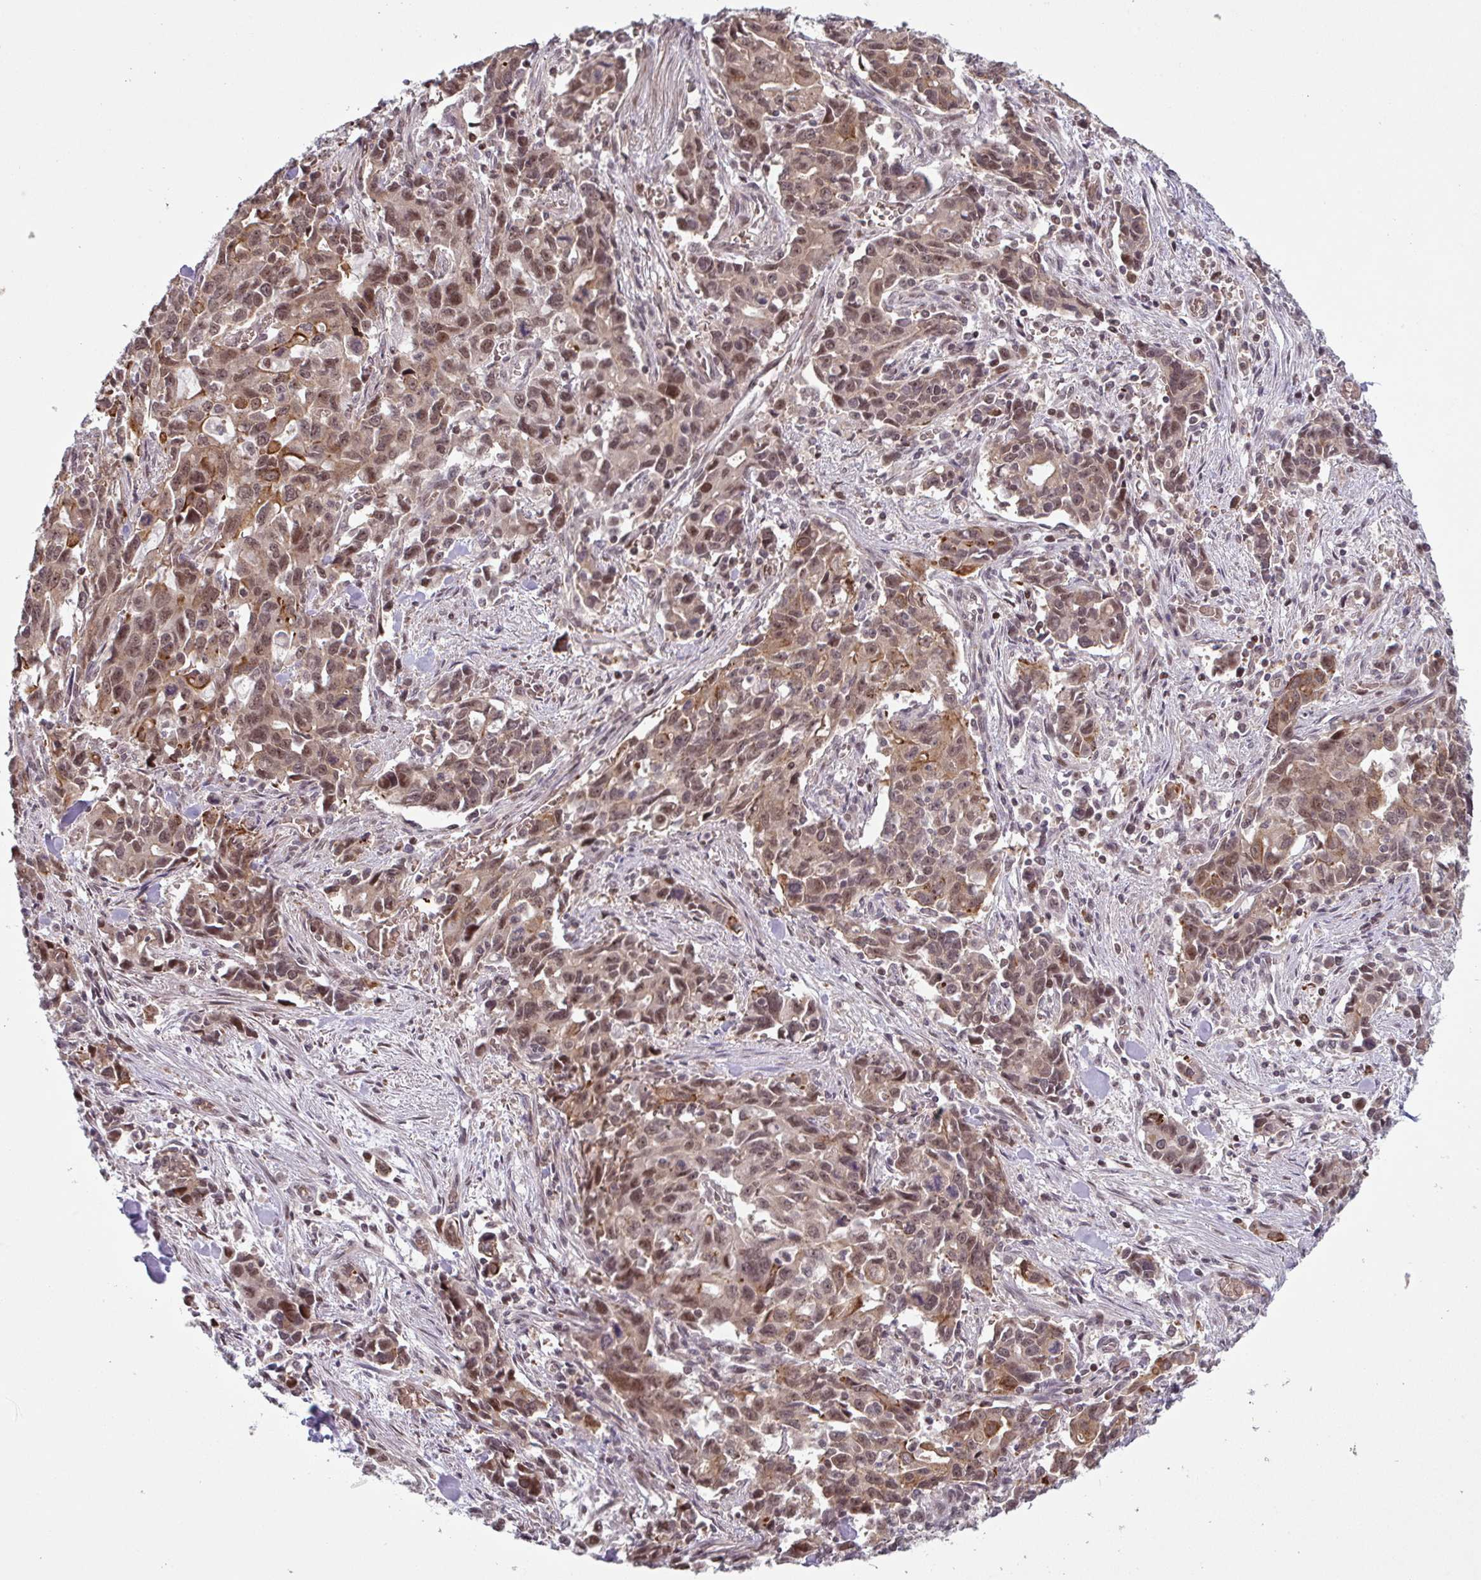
{"staining": {"intensity": "moderate", "quantity": ">75%", "location": "cytoplasmic/membranous,nuclear"}, "tissue": "stomach cancer", "cell_type": "Tumor cells", "image_type": "cancer", "snomed": [{"axis": "morphology", "description": "Adenocarcinoma, NOS"}, {"axis": "topography", "description": "Stomach, upper"}], "caption": "Immunohistochemistry (IHC) of human adenocarcinoma (stomach) exhibits medium levels of moderate cytoplasmic/membranous and nuclear staining in about >75% of tumor cells. (DAB = brown stain, brightfield microscopy at high magnification).", "gene": "NLRP13", "patient": {"sex": "male", "age": 85}}